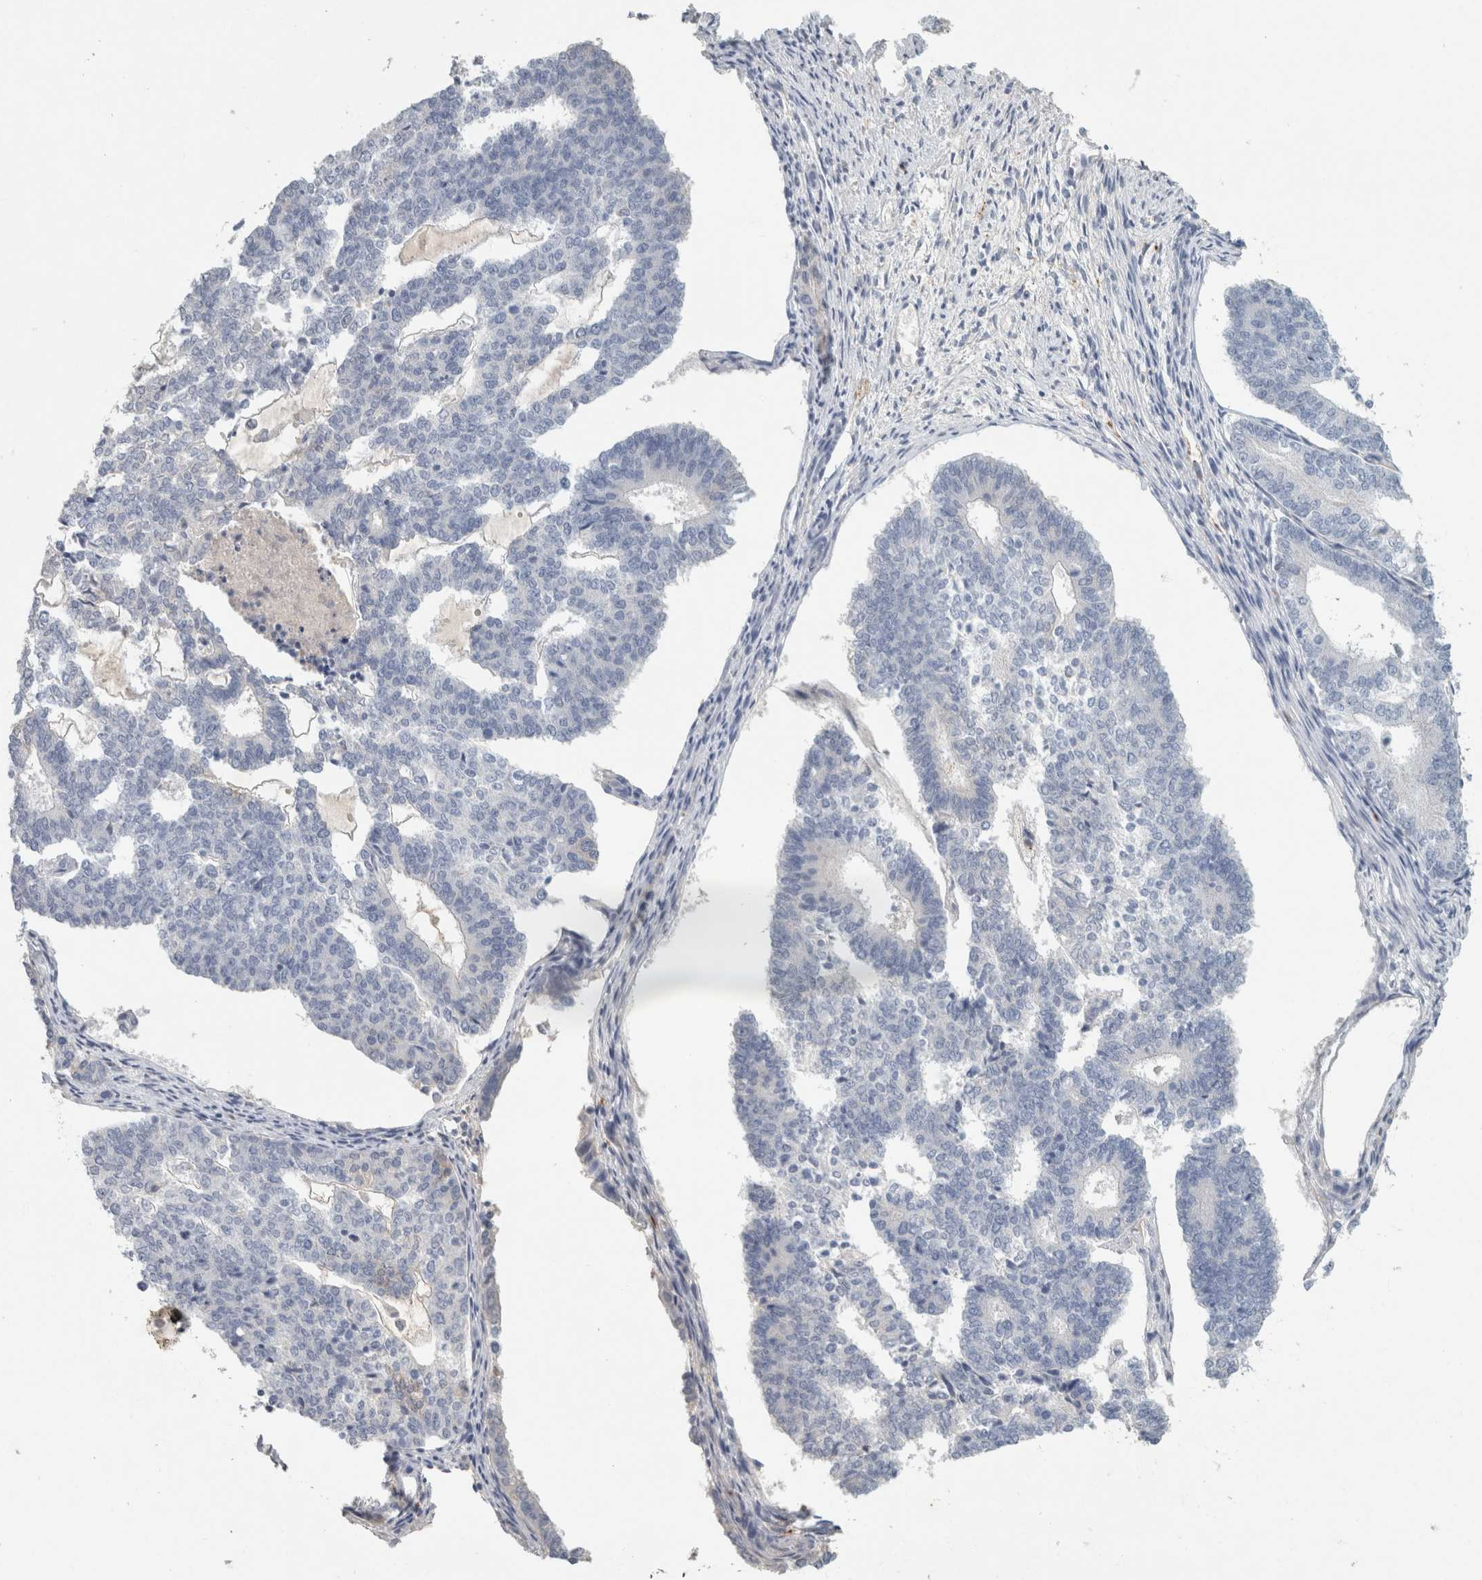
{"staining": {"intensity": "negative", "quantity": "none", "location": "none"}, "tissue": "endometrial cancer", "cell_type": "Tumor cells", "image_type": "cancer", "snomed": [{"axis": "morphology", "description": "Adenocarcinoma, NOS"}, {"axis": "topography", "description": "Endometrium"}], "caption": "Endometrial cancer was stained to show a protein in brown. There is no significant expression in tumor cells.", "gene": "CD36", "patient": {"sex": "female", "age": 70}}